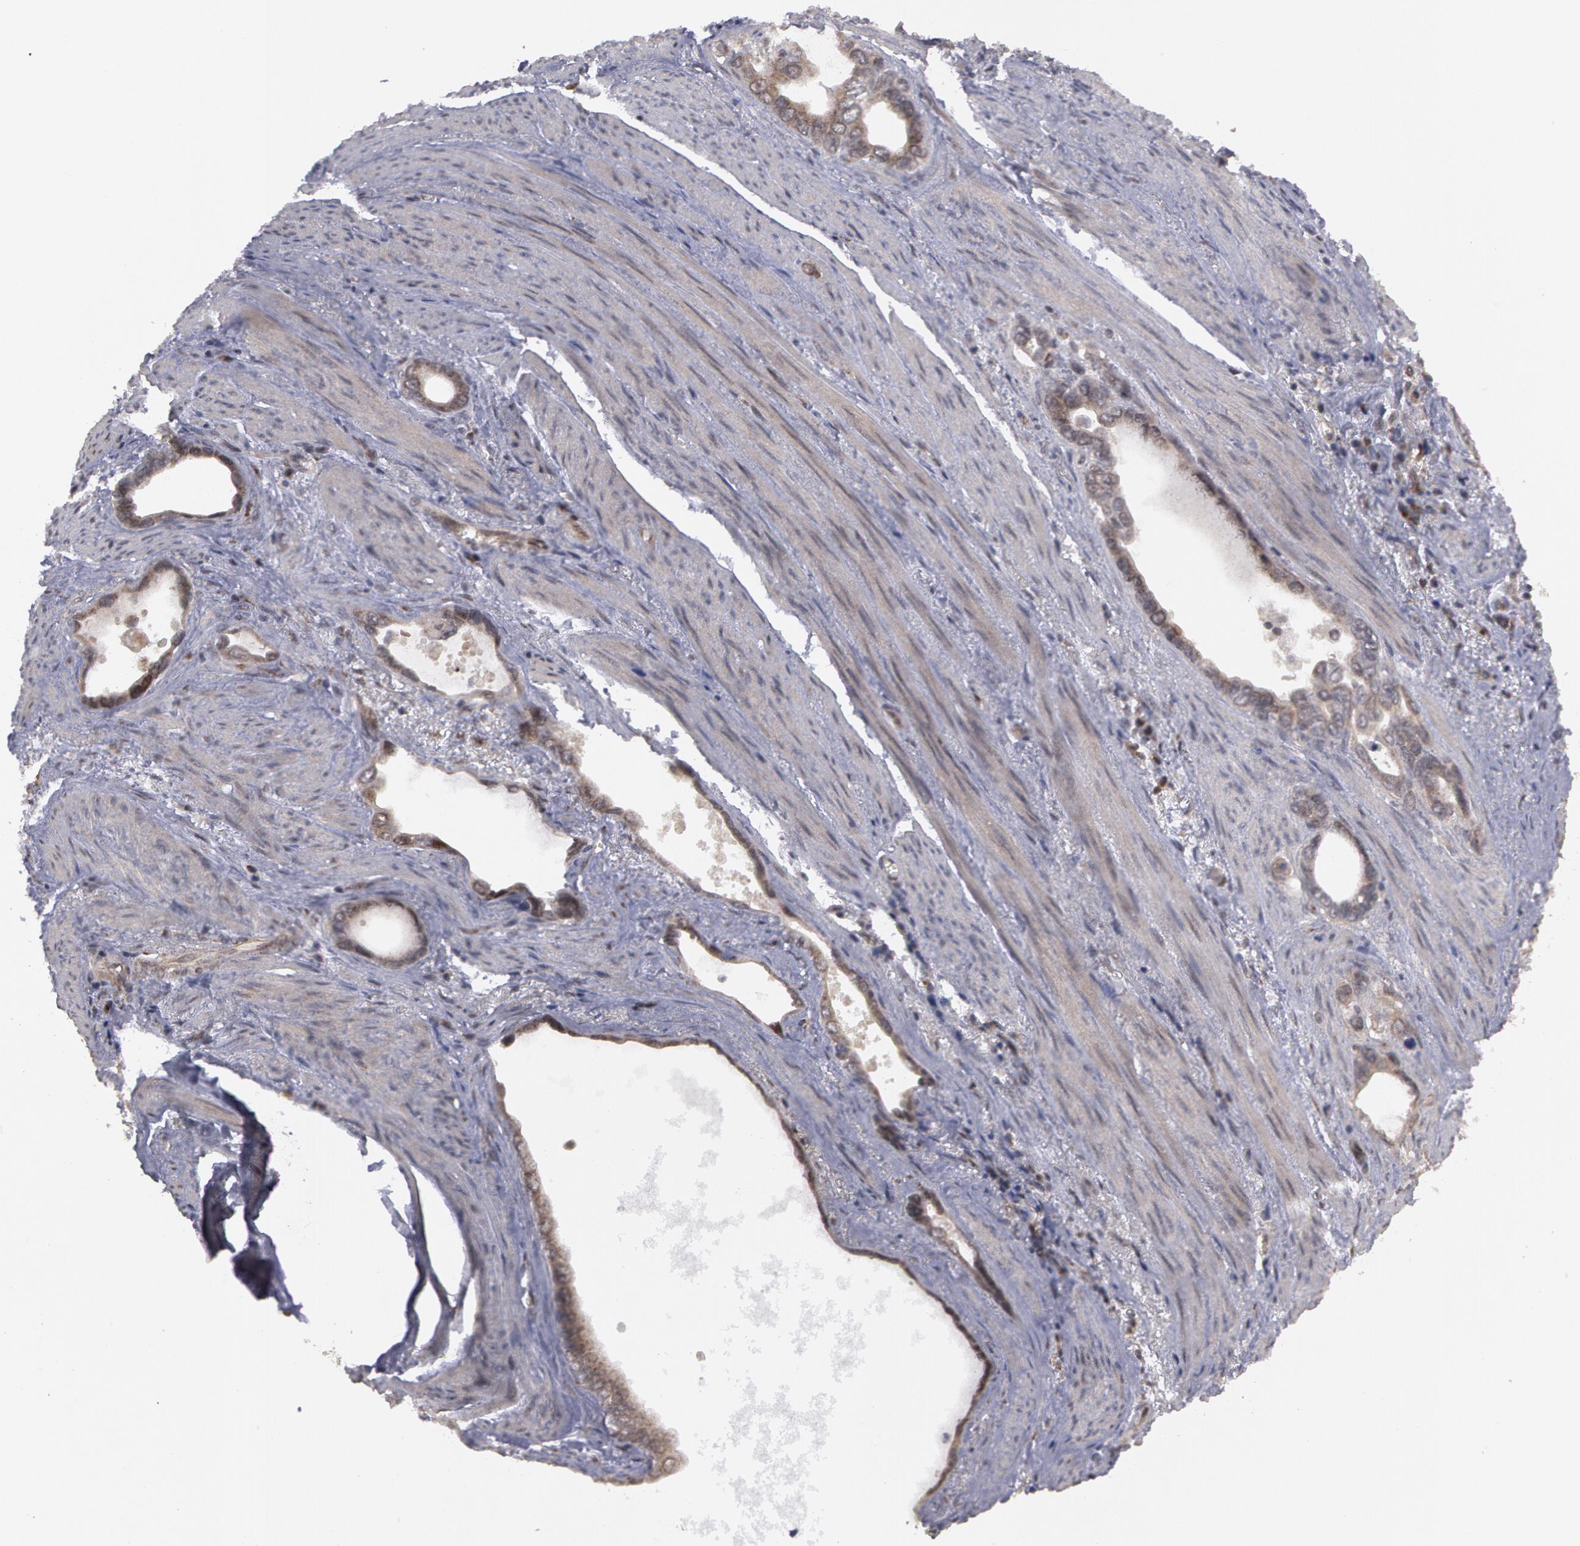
{"staining": {"intensity": "negative", "quantity": "none", "location": "none"}, "tissue": "stomach cancer", "cell_type": "Tumor cells", "image_type": "cancer", "snomed": [{"axis": "morphology", "description": "Adenocarcinoma, NOS"}, {"axis": "topography", "description": "Stomach"}], "caption": "DAB (3,3'-diaminobenzidine) immunohistochemical staining of adenocarcinoma (stomach) displays no significant staining in tumor cells.", "gene": "STX5", "patient": {"sex": "male", "age": 78}}